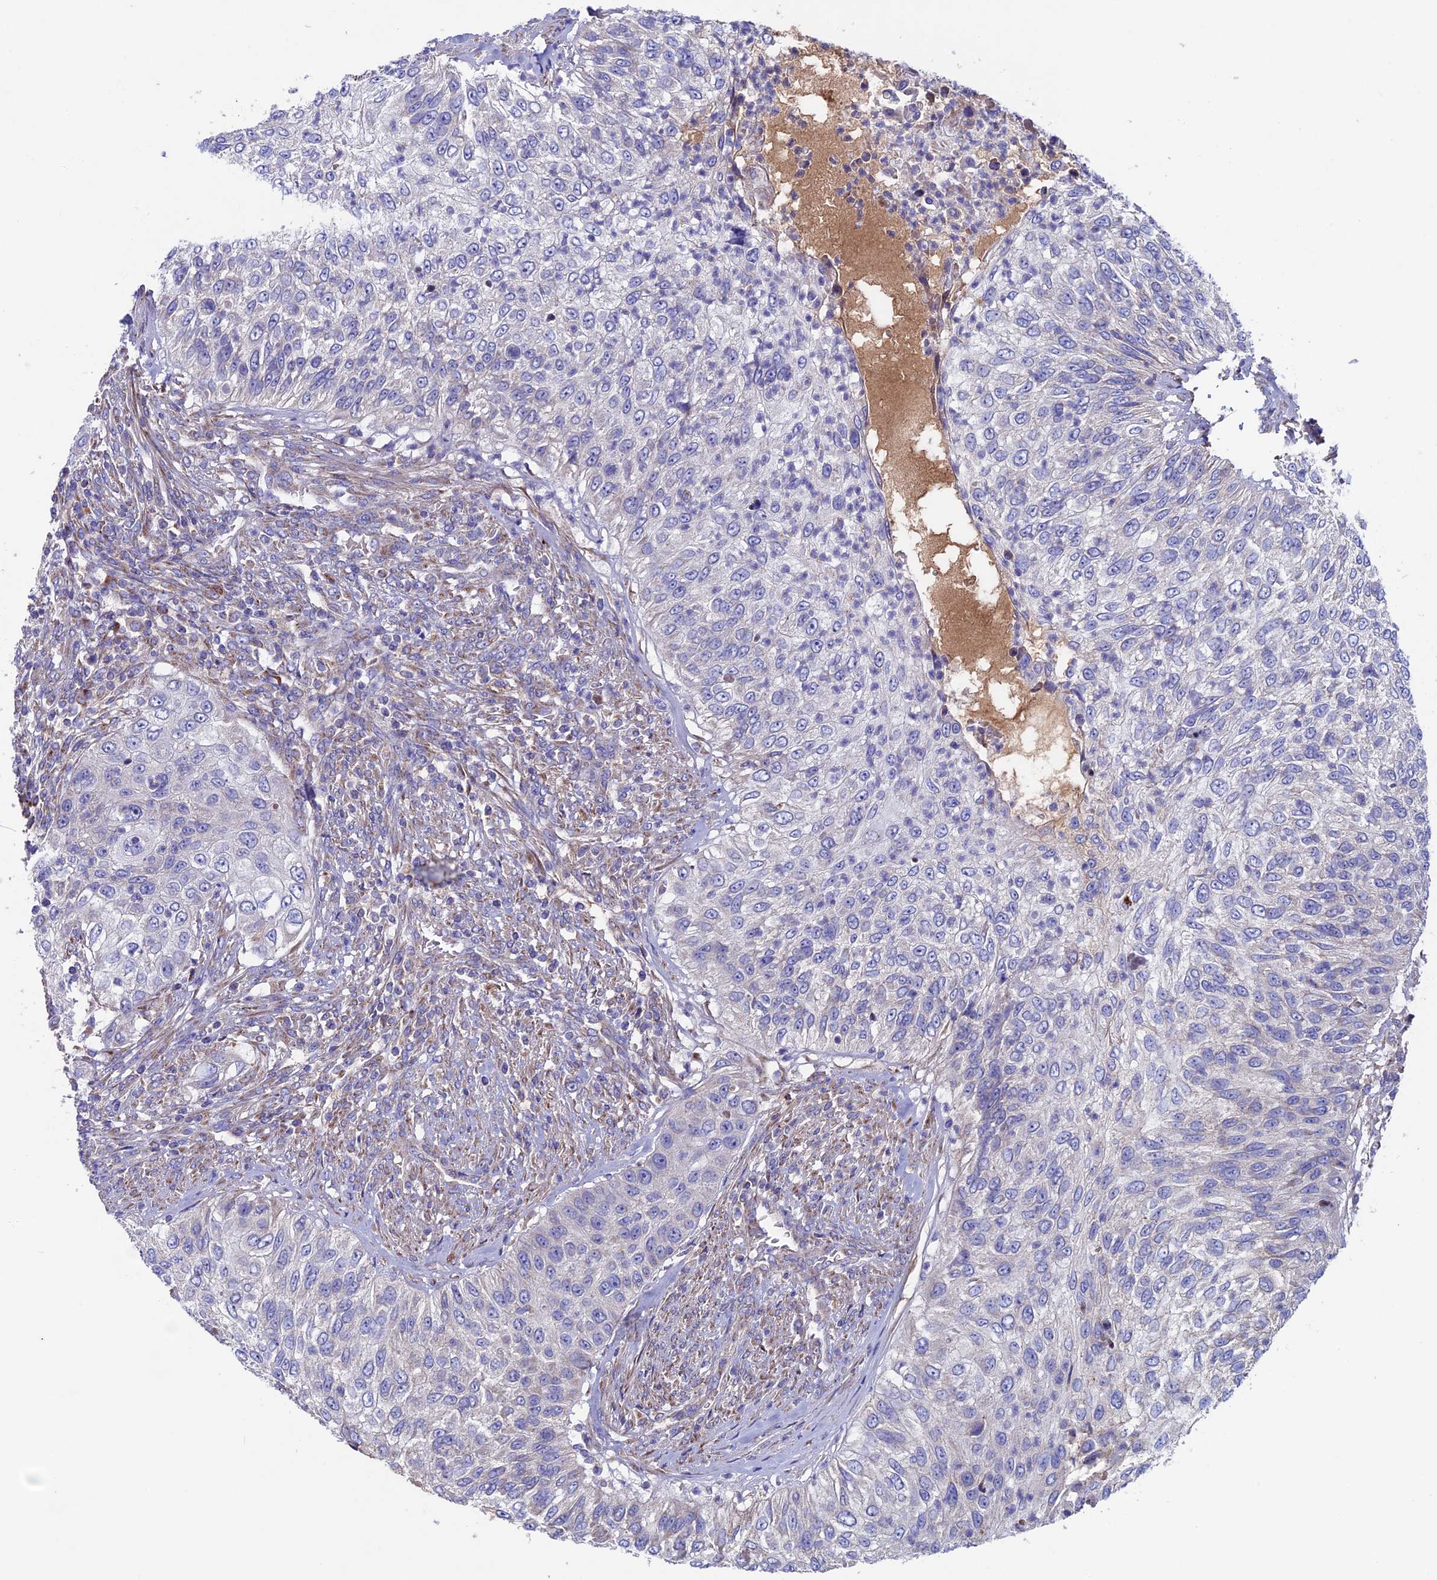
{"staining": {"intensity": "negative", "quantity": "none", "location": "none"}, "tissue": "urothelial cancer", "cell_type": "Tumor cells", "image_type": "cancer", "snomed": [{"axis": "morphology", "description": "Urothelial carcinoma, High grade"}, {"axis": "topography", "description": "Urinary bladder"}], "caption": "The image demonstrates no significant staining in tumor cells of urothelial carcinoma (high-grade).", "gene": "SLC15A5", "patient": {"sex": "female", "age": 60}}